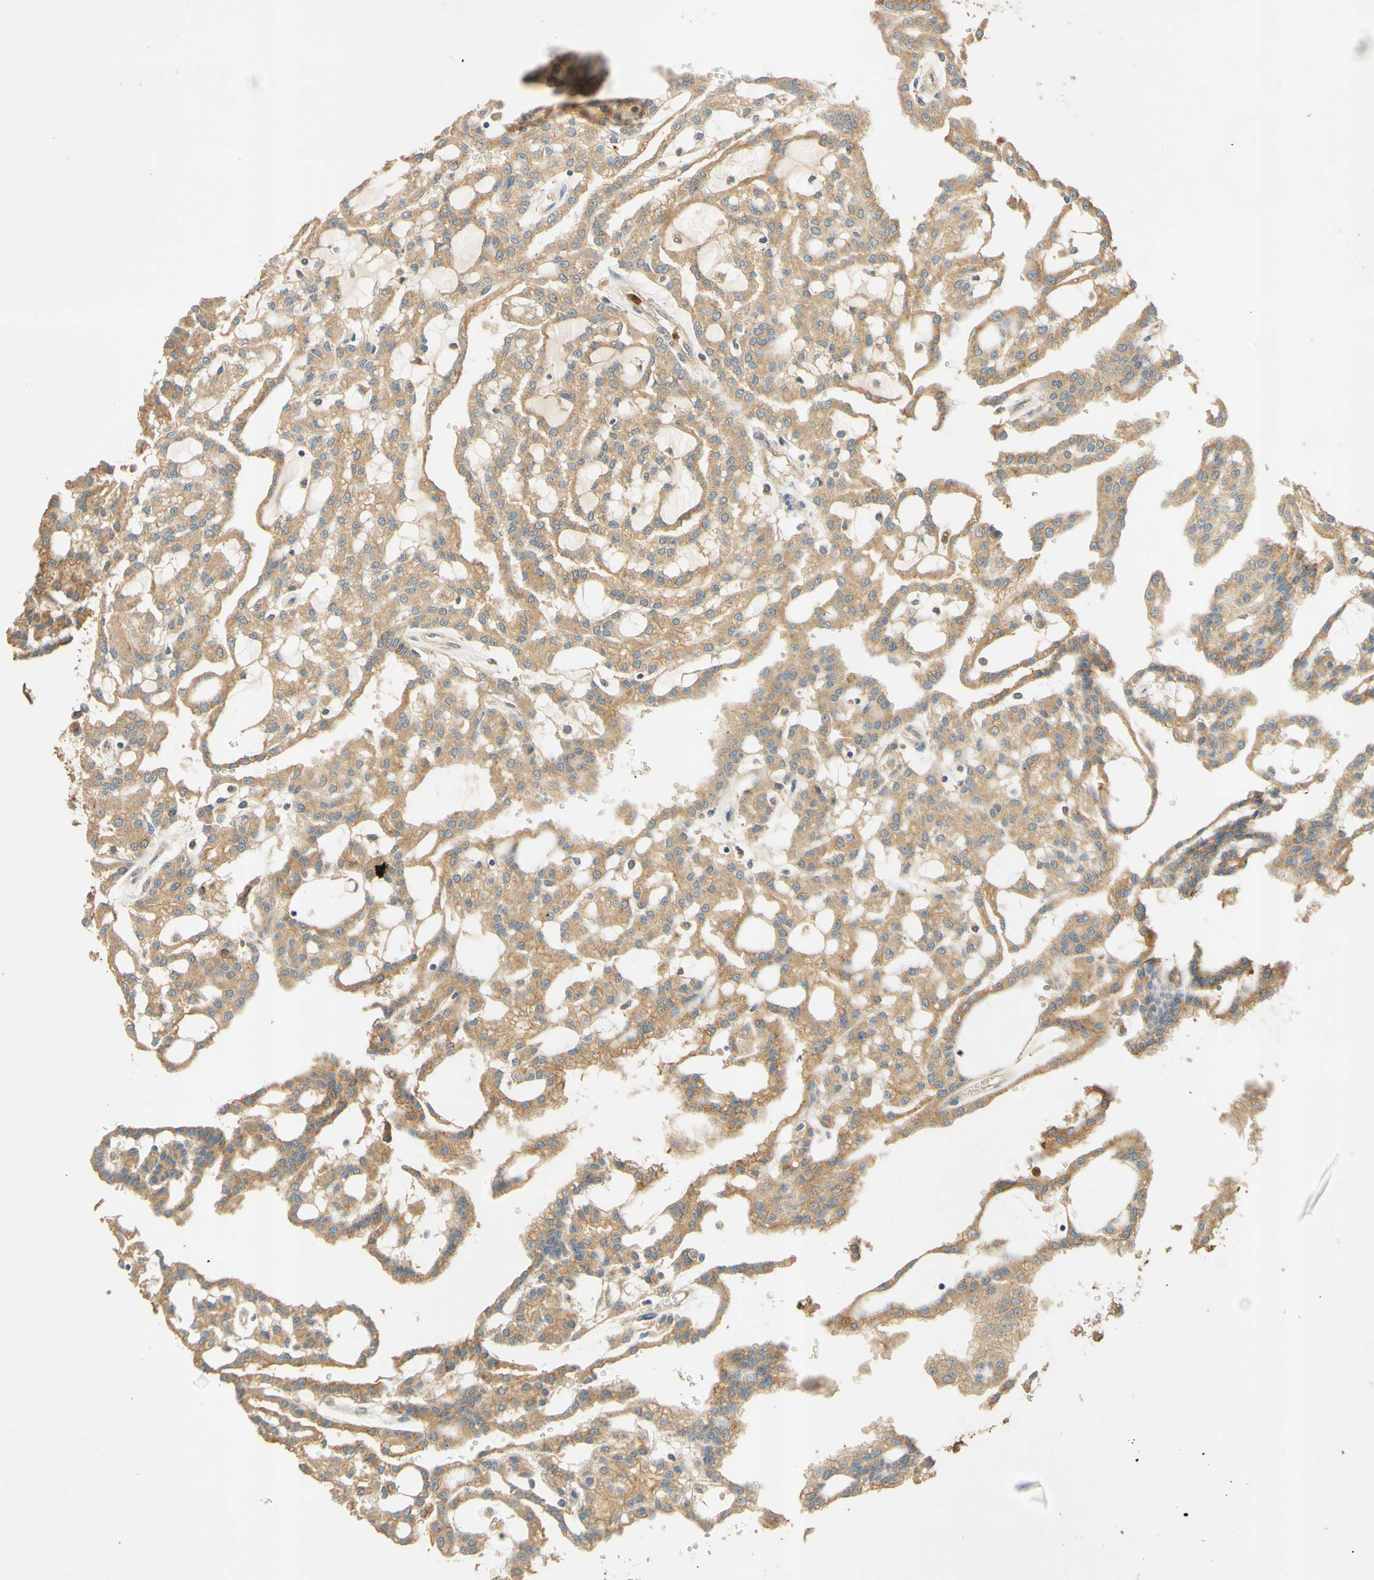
{"staining": {"intensity": "moderate", "quantity": ">75%", "location": "cytoplasmic/membranous"}, "tissue": "renal cancer", "cell_type": "Tumor cells", "image_type": "cancer", "snomed": [{"axis": "morphology", "description": "Adenocarcinoma, NOS"}, {"axis": "topography", "description": "Kidney"}], "caption": "IHC histopathology image of neoplastic tissue: human adenocarcinoma (renal) stained using IHC reveals medium levels of moderate protein expression localized specifically in the cytoplasmic/membranous of tumor cells, appearing as a cytoplasmic/membranous brown color.", "gene": "ENTREP2", "patient": {"sex": "male", "age": 63}}